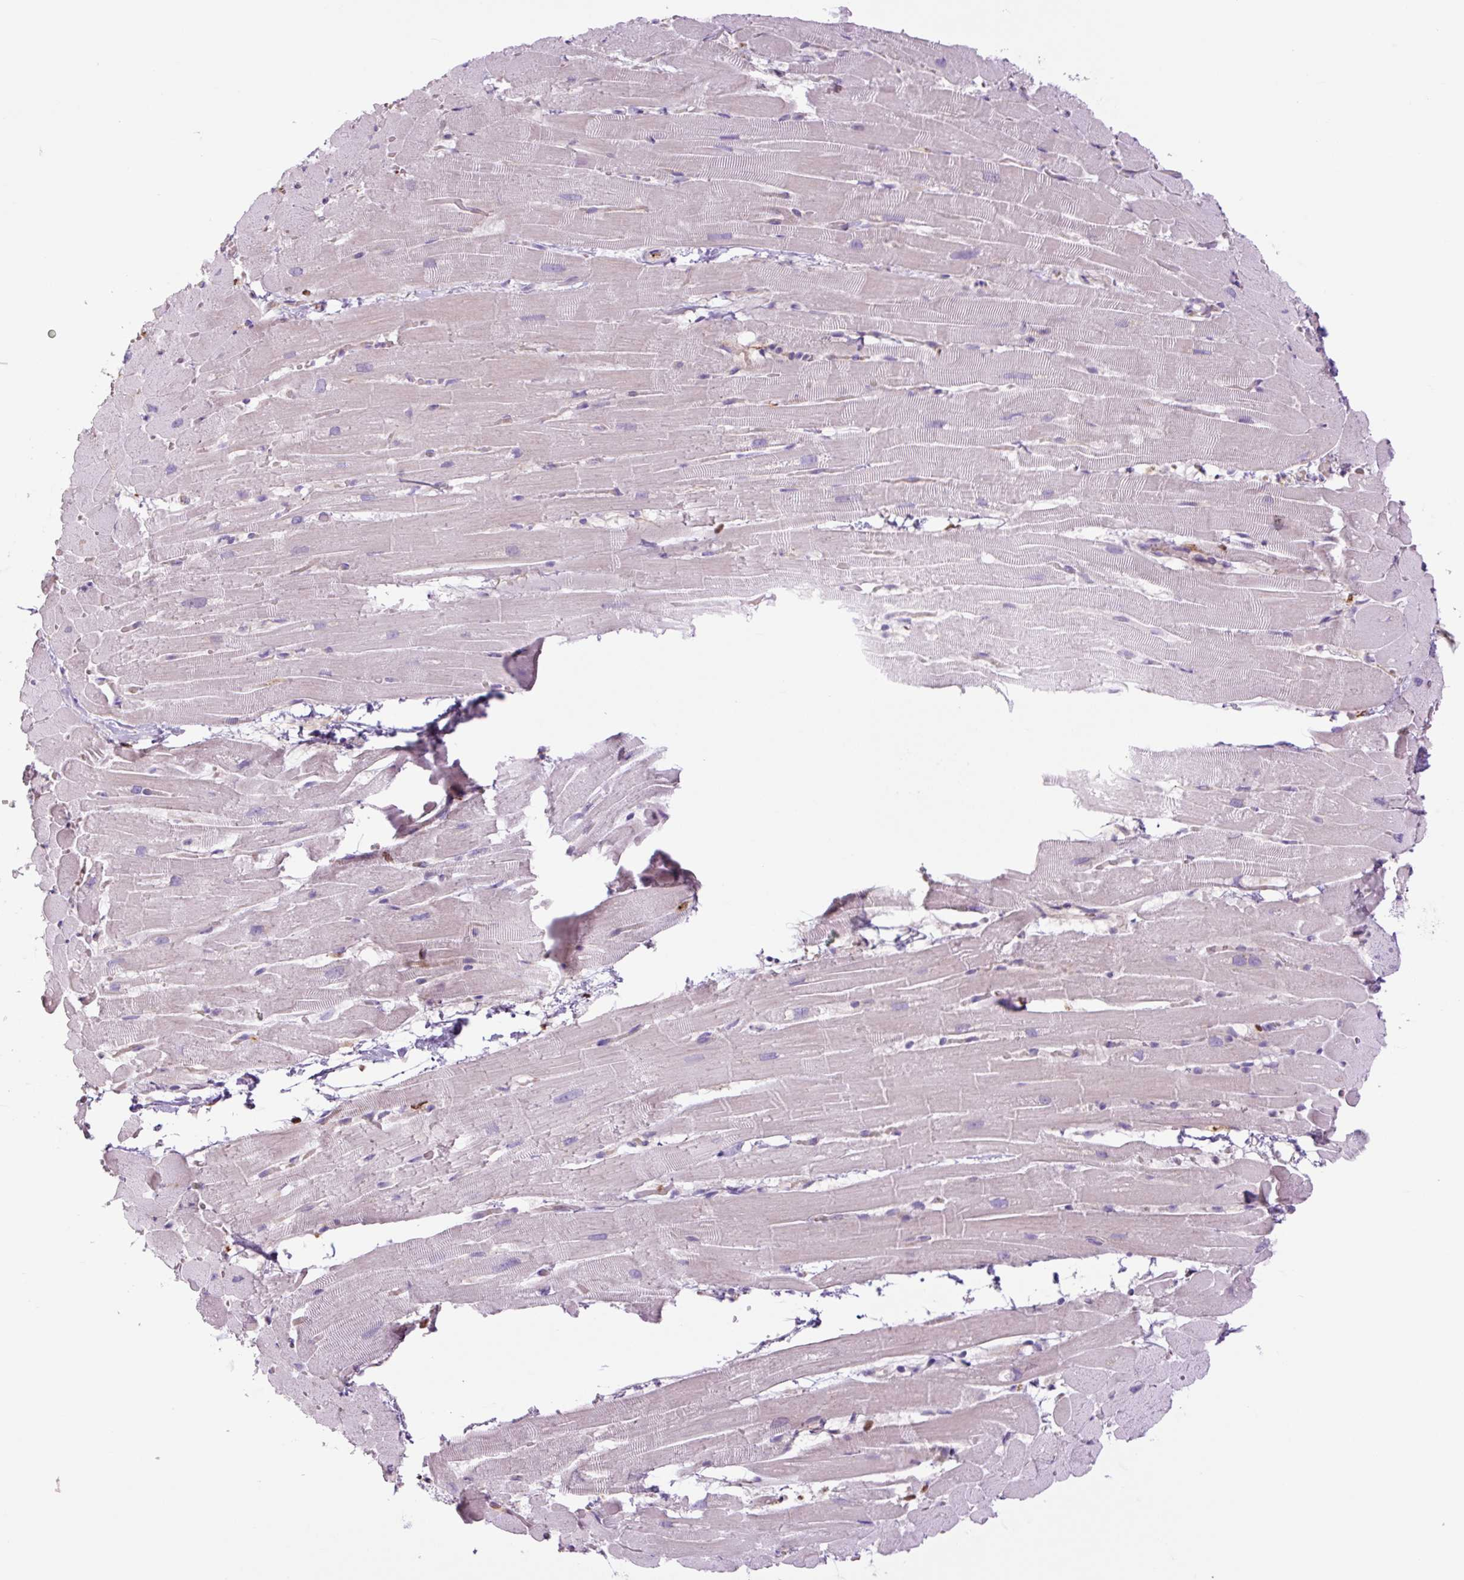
{"staining": {"intensity": "negative", "quantity": "none", "location": "none"}, "tissue": "heart muscle", "cell_type": "Cardiomyocytes", "image_type": "normal", "snomed": [{"axis": "morphology", "description": "Normal tissue, NOS"}, {"axis": "topography", "description": "Heart"}], "caption": "Immunohistochemical staining of unremarkable heart muscle exhibits no significant expression in cardiomyocytes.", "gene": "SPI1", "patient": {"sex": "male", "age": 37}}